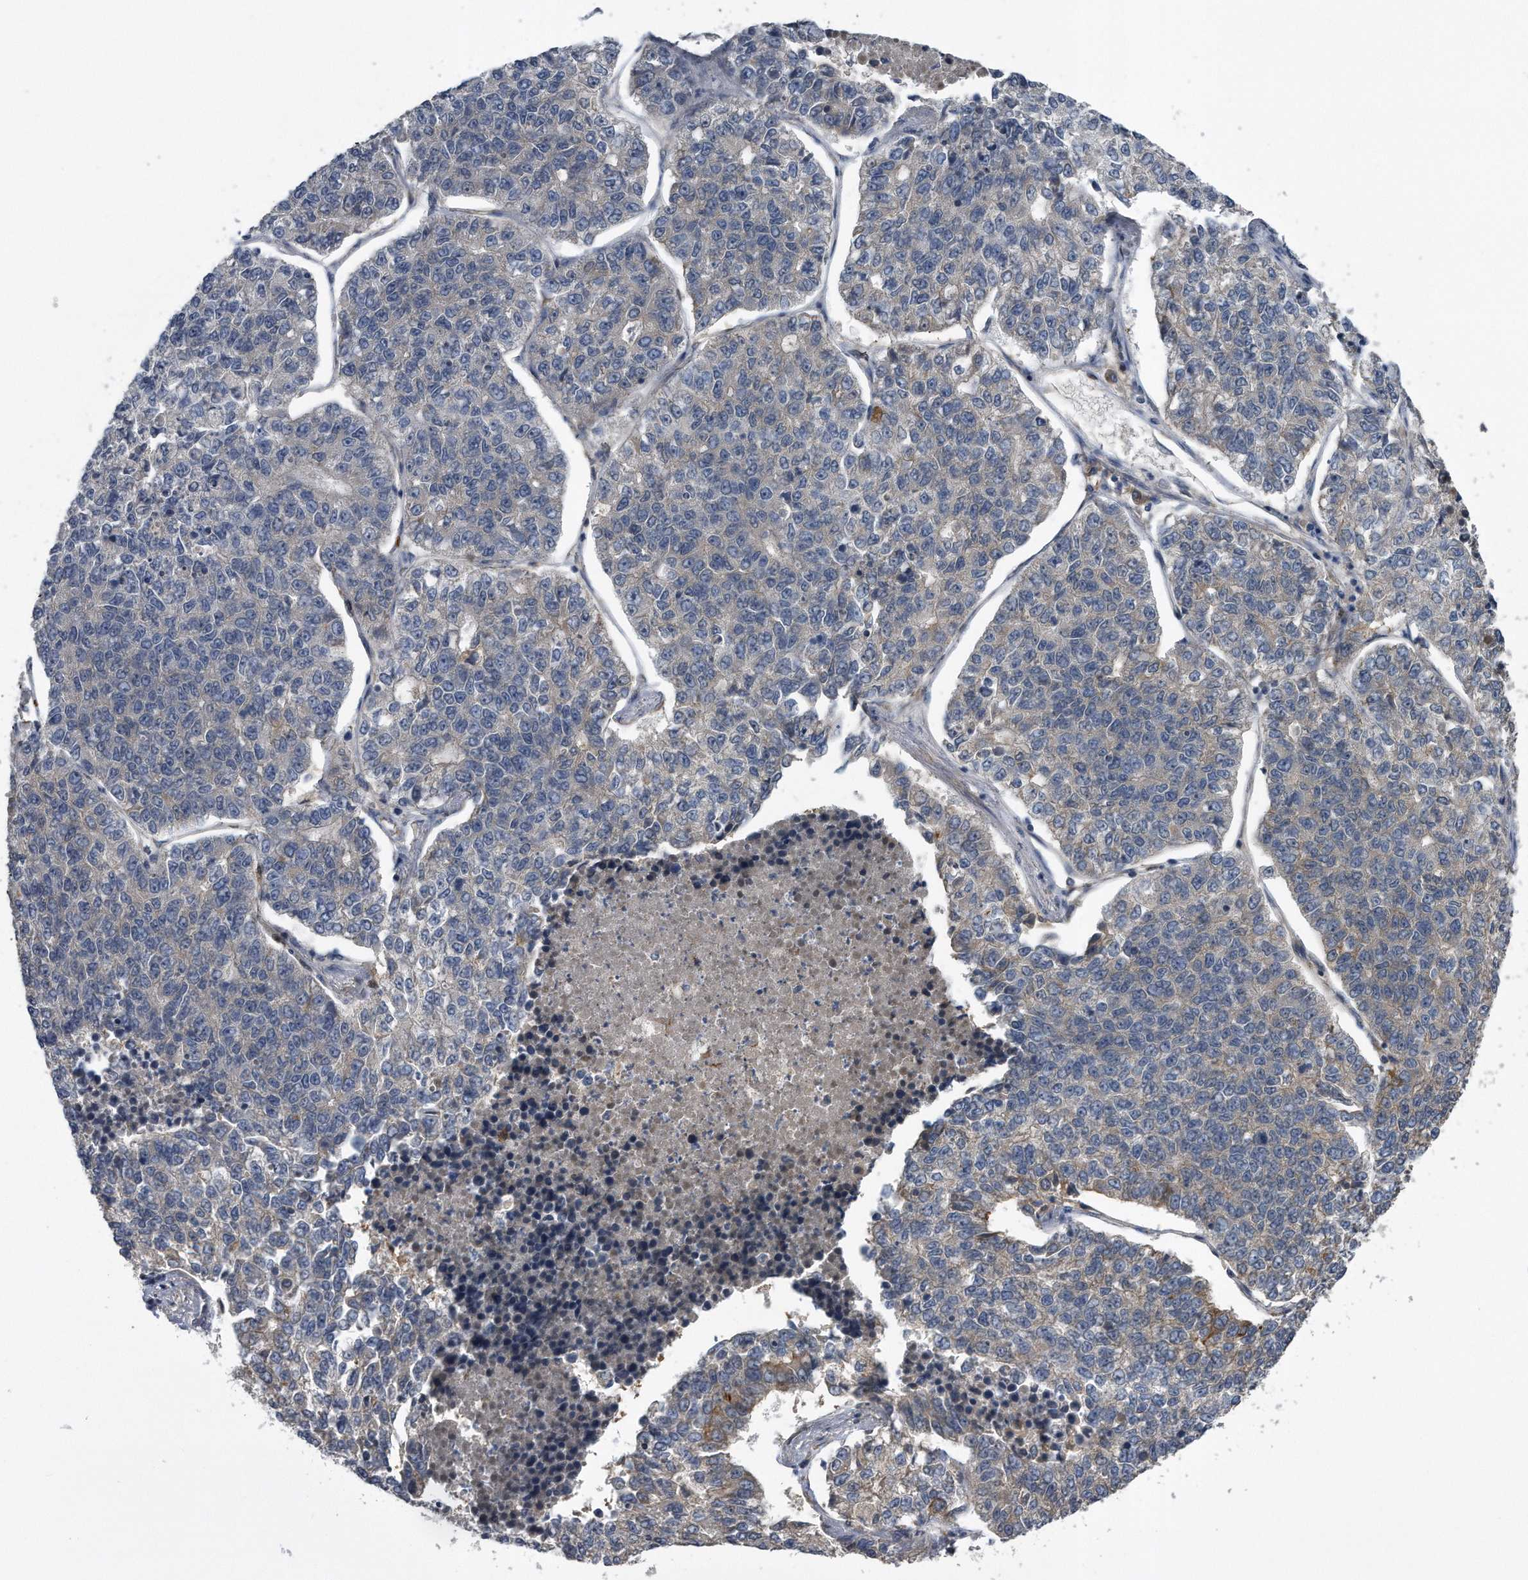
{"staining": {"intensity": "negative", "quantity": "none", "location": "none"}, "tissue": "lung cancer", "cell_type": "Tumor cells", "image_type": "cancer", "snomed": [{"axis": "morphology", "description": "Adenocarcinoma, NOS"}, {"axis": "topography", "description": "Lung"}], "caption": "DAB (3,3'-diaminobenzidine) immunohistochemical staining of human lung cancer exhibits no significant staining in tumor cells. Brightfield microscopy of IHC stained with DAB (brown) and hematoxylin (blue), captured at high magnification.", "gene": "ZNF79", "patient": {"sex": "male", "age": 49}}